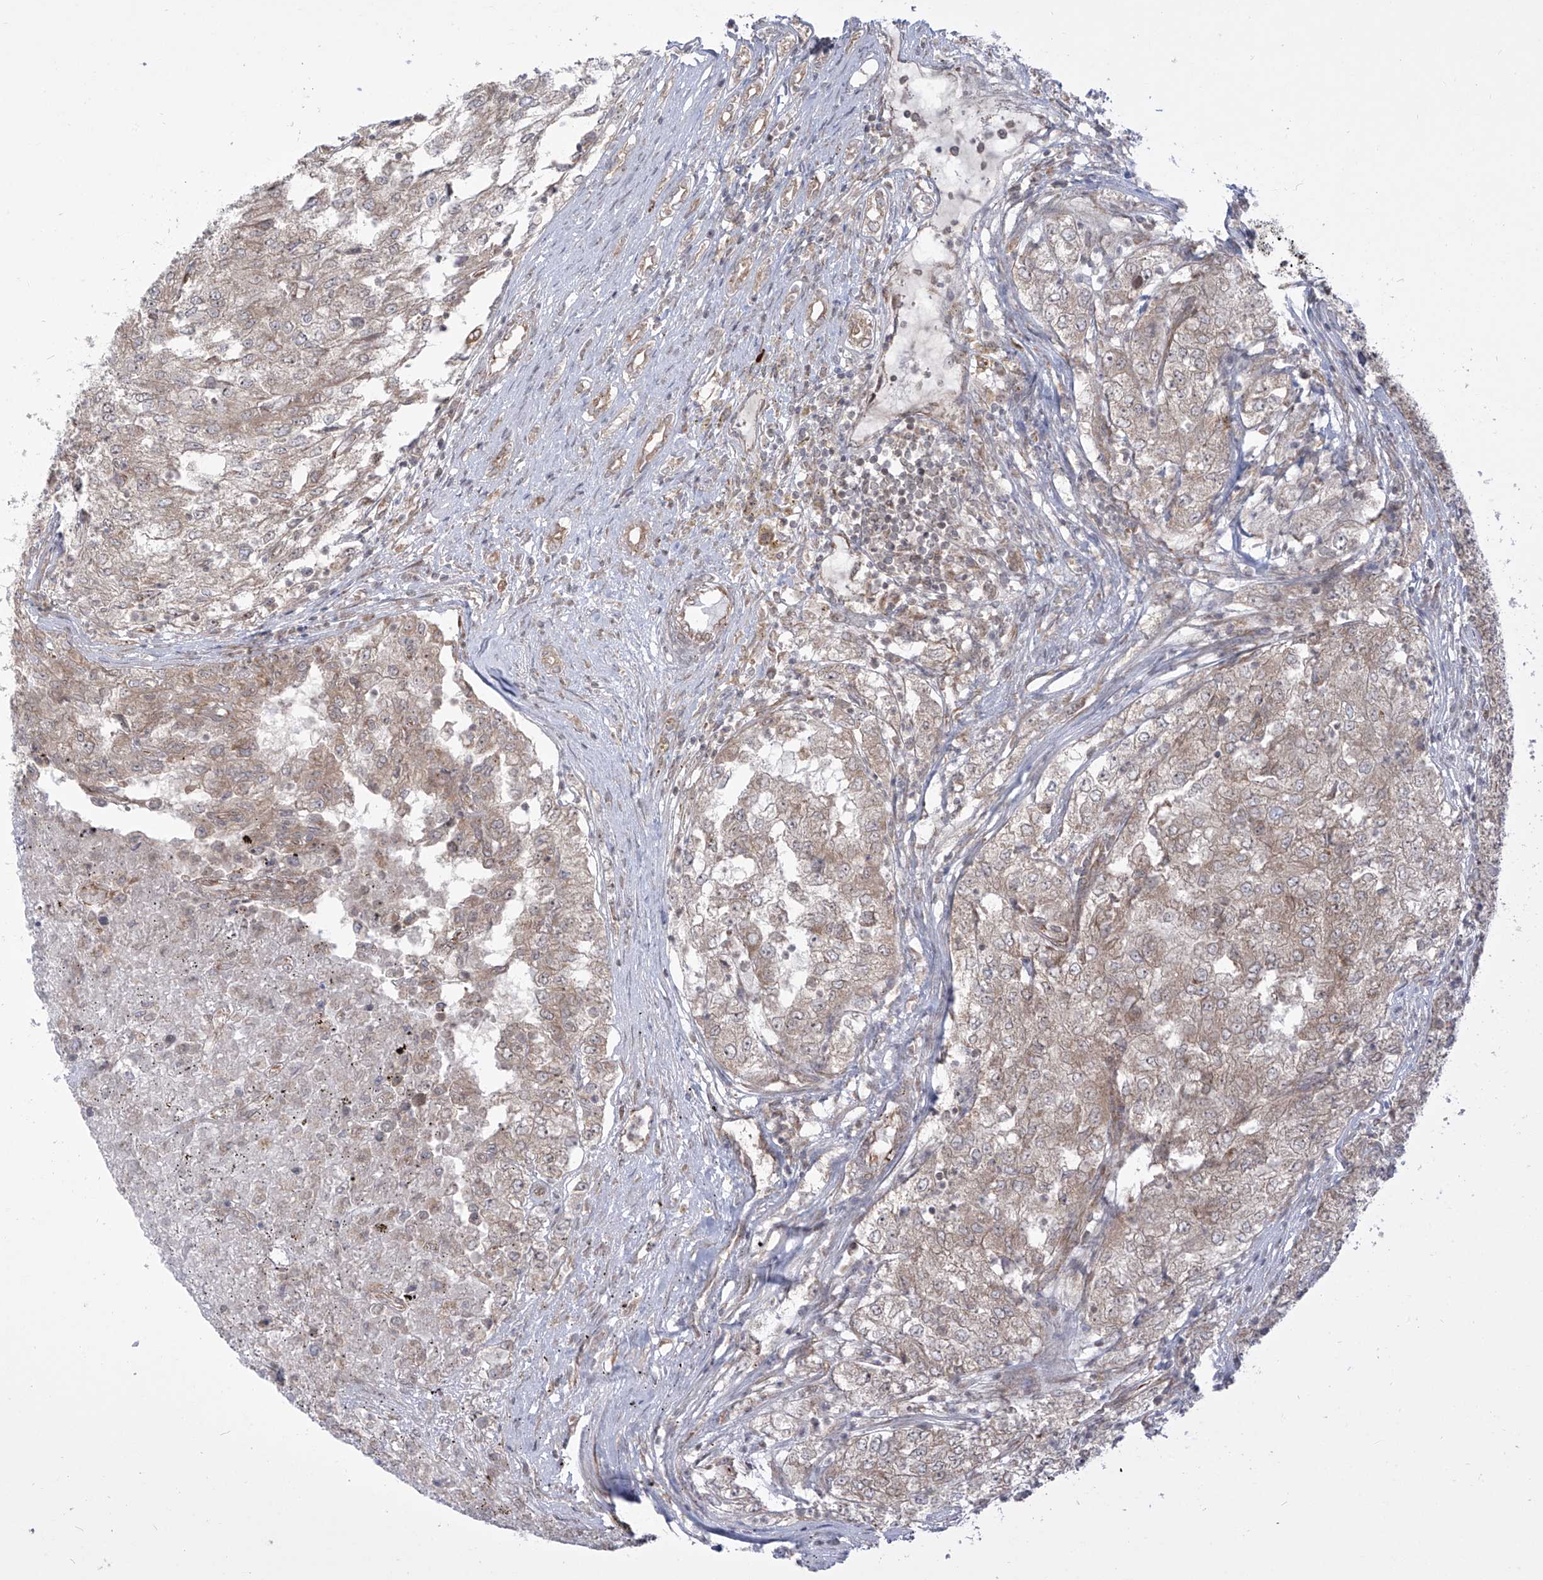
{"staining": {"intensity": "weak", "quantity": "<25%", "location": "cytoplasmic/membranous"}, "tissue": "renal cancer", "cell_type": "Tumor cells", "image_type": "cancer", "snomed": [{"axis": "morphology", "description": "Adenocarcinoma, NOS"}, {"axis": "topography", "description": "Kidney"}], "caption": "This histopathology image is of renal cancer (adenocarcinoma) stained with immunohistochemistry to label a protein in brown with the nuclei are counter-stained blue. There is no staining in tumor cells.", "gene": "TRIM67", "patient": {"sex": "female", "age": 54}}